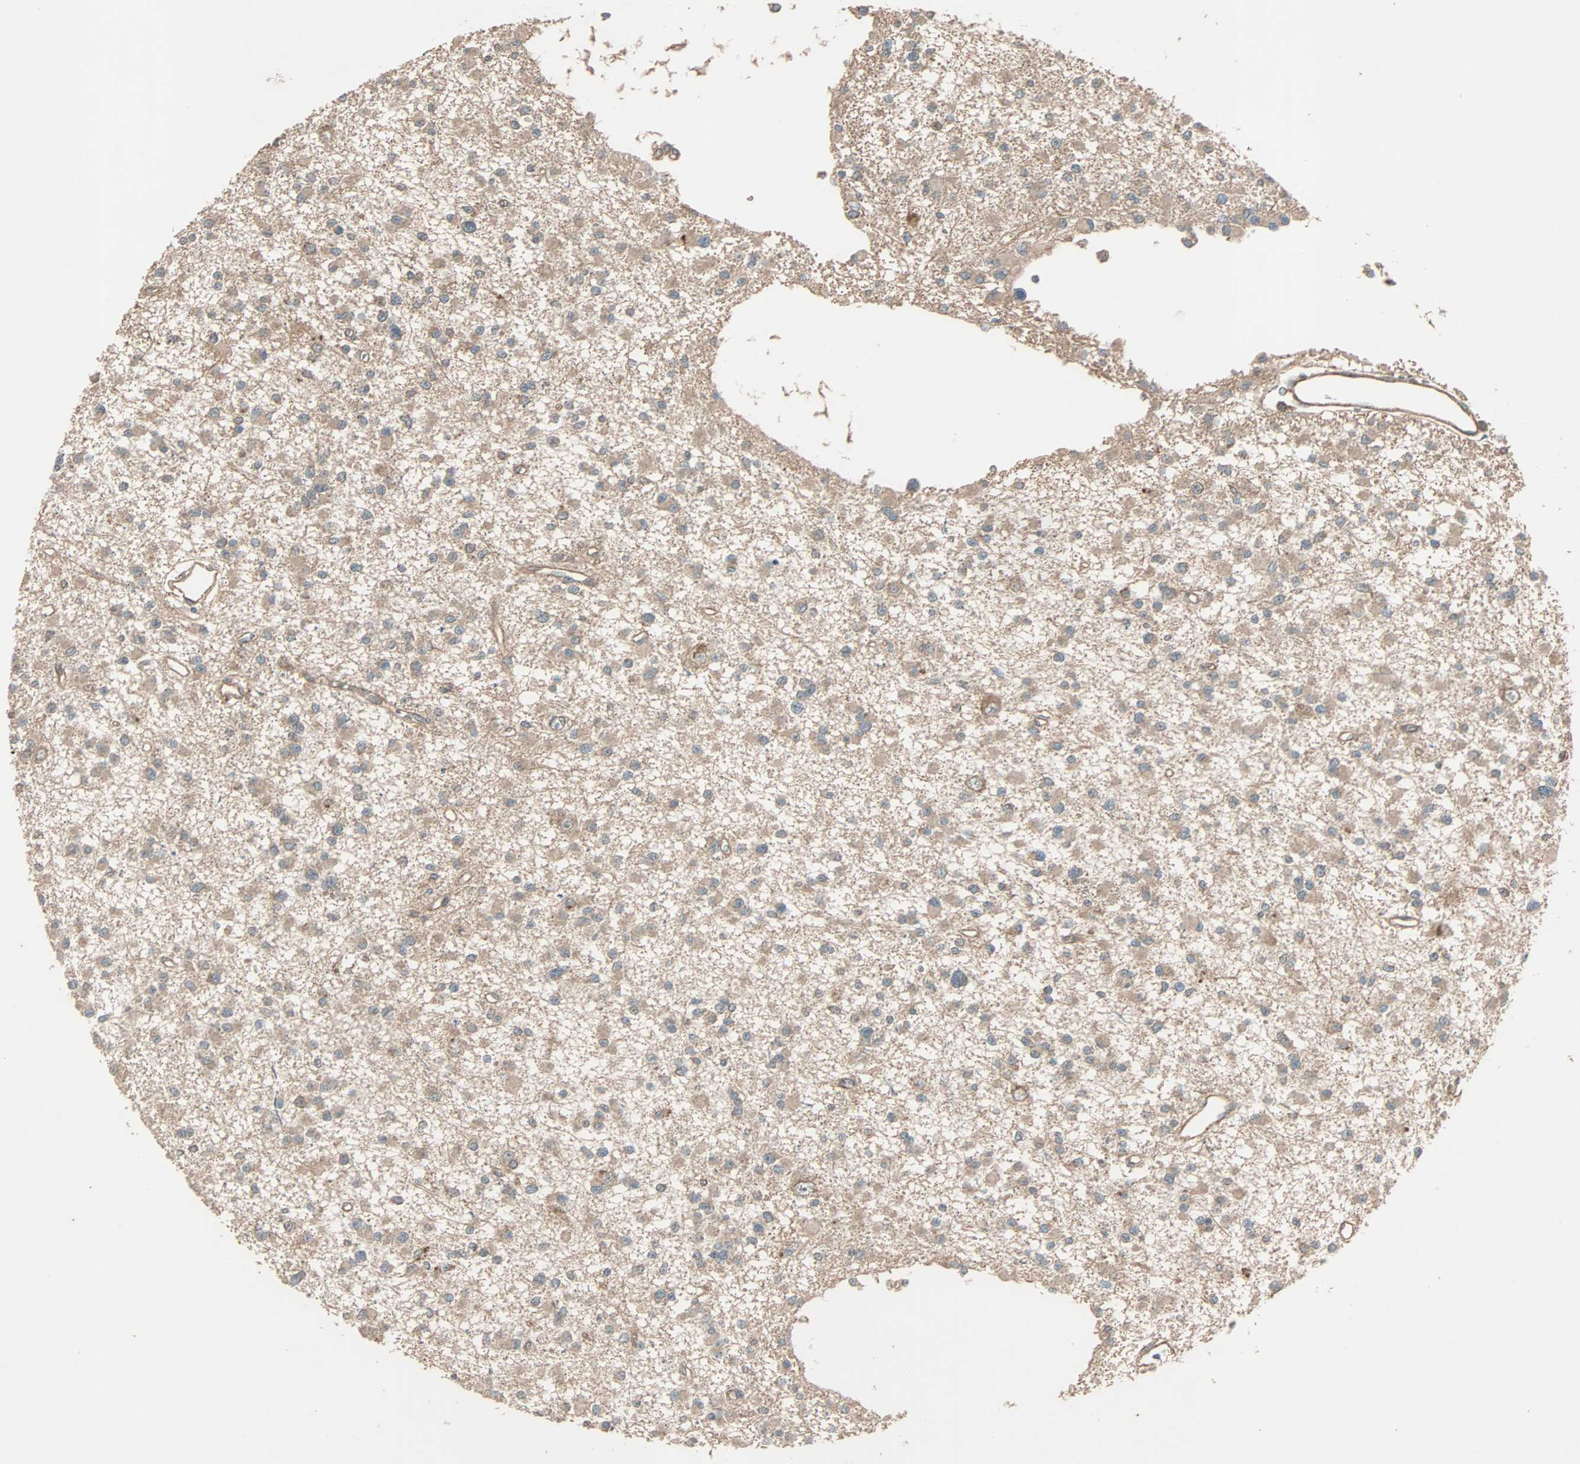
{"staining": {"intensity": "moderate", "quantity": ">75%", "location": "cytoplasmic/membranous"}, "tissue": "glioma", "cell_type": "Tumor cells", "image_type": "cancer", "snomed": [{"axis": "morphology", "description": "Glioma, malignant, Low grade"}, {"axis": "topography", "description": "Brain"}], "caption": "Glioma stained with immunohistochemistry (IHC) exhibits moderate cytoplasmic/membranous positivity in approximately >75% of tumor cells. (brown staining indicates protein expression, while blue staining denotes nuclei).", "gene": "GCK", "patient": {"sex": "female", "age": 22}}